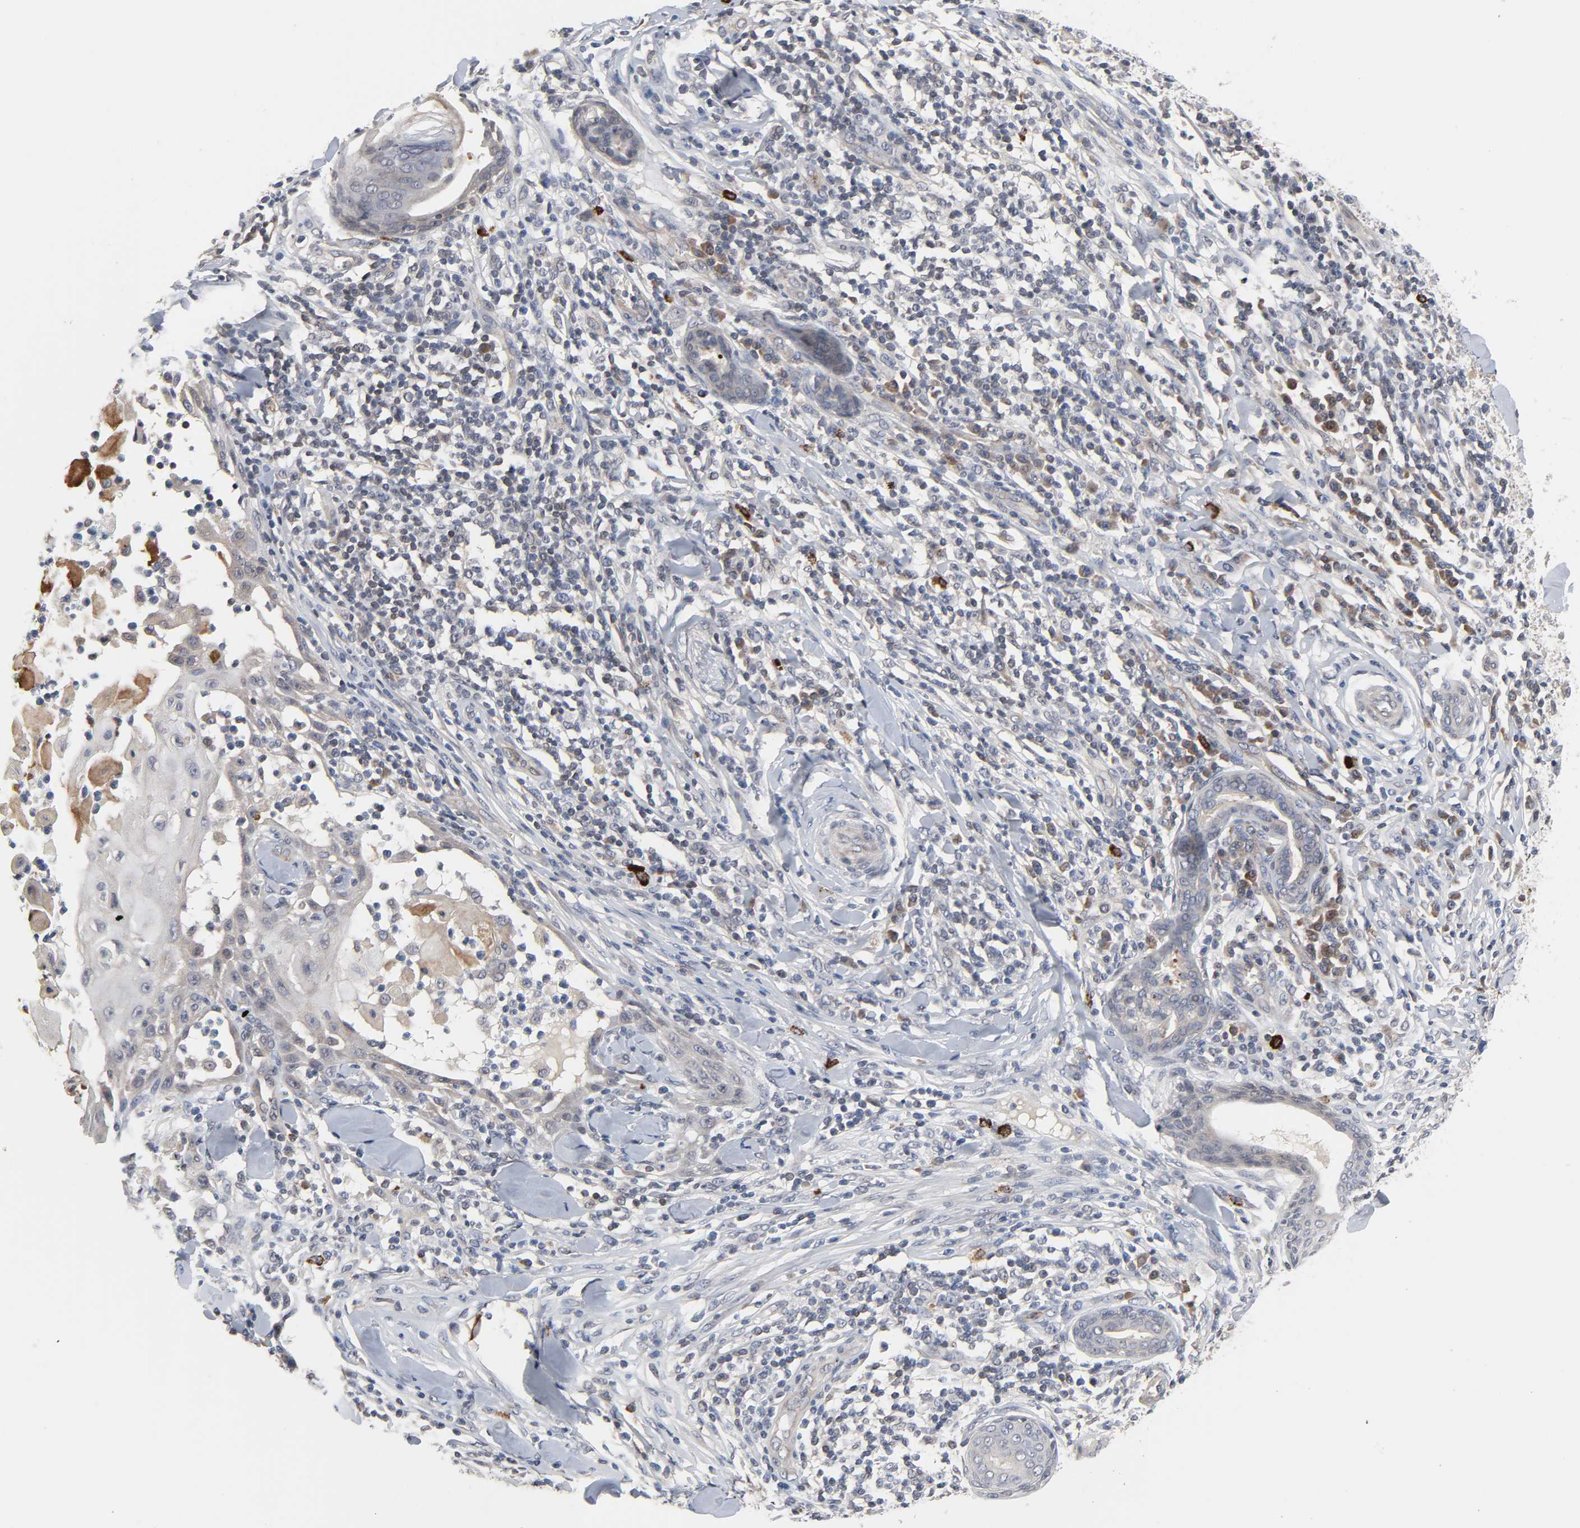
{"staining": {"intensity": "weak", "quantity": "<25%", "location": "cytoplasmic/membranous"}, "tissue": "skin cancer", "cell_type": "Tumor cells", "image_type": "cancer", "snomed": [{"axis": "morphology", "description": "Squamous cell carcinoma, NOS"}, {"axis": "topography", "description": "Skin"}], "caption": "Immunohistochemical staining of squamous cell carcinoma (skin) reveals no significant positivity in tumor cells.", "gene": "CCDC175", "patient": {"sex": "male", "age": 24}}